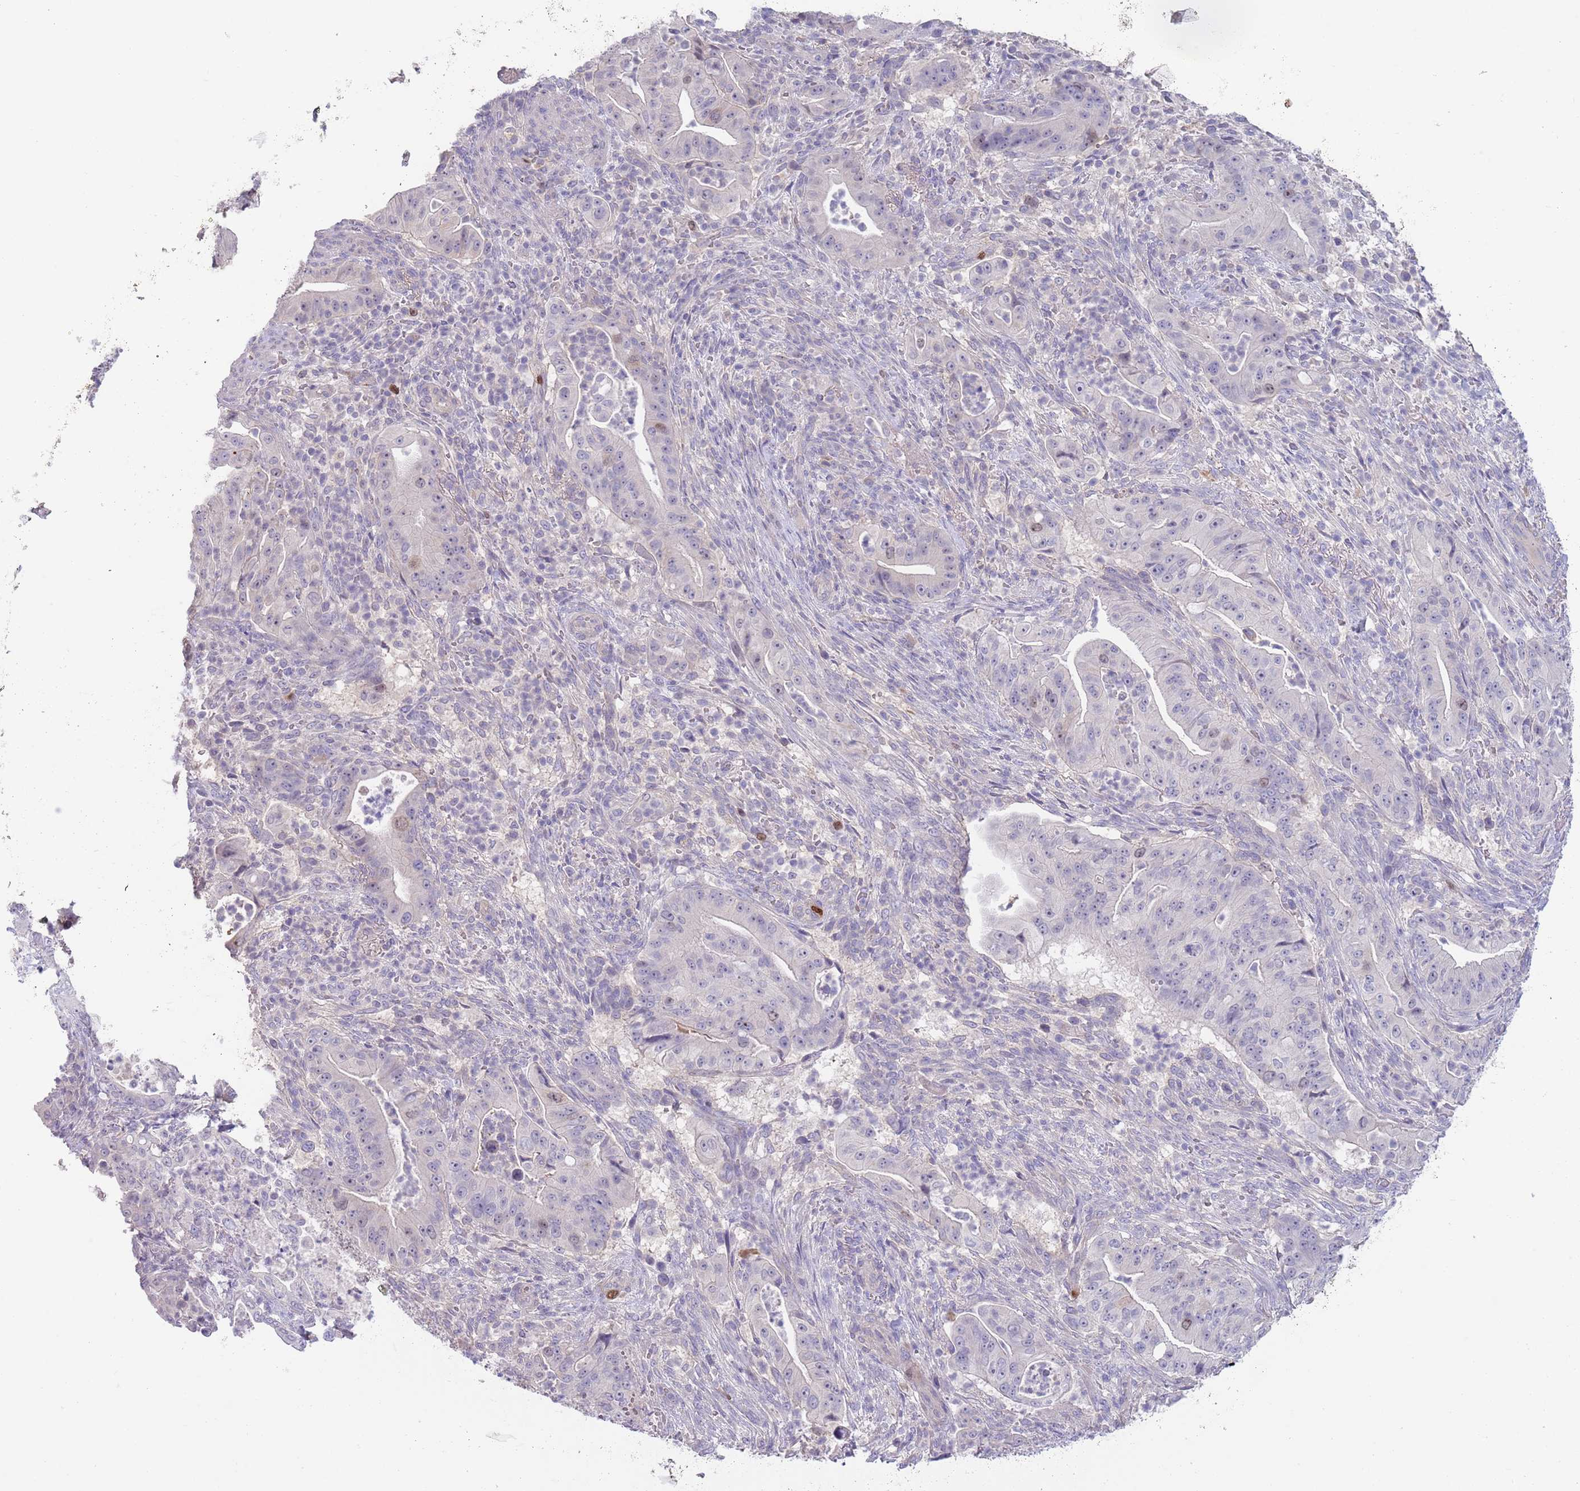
{"staining": {"intensity": "negative", "quantity": "none", "location": "none"}, "tissue": "pancreatic cancer", "cell_type": "Tumor cells", "image_type": "cancer", "snomed": [{"axis": "morphology", "description": "Adenocarcinoma, NOS"}, {"axis": "topography", "description": "Pancreas"}], "caption": "DAB immunohistochemical staining of adenocarcinoma (pancreatic) shows no significant positivity in tumor cells.", "gene": "PIMREG", "patient": {"sex": "male", "age": 71}}